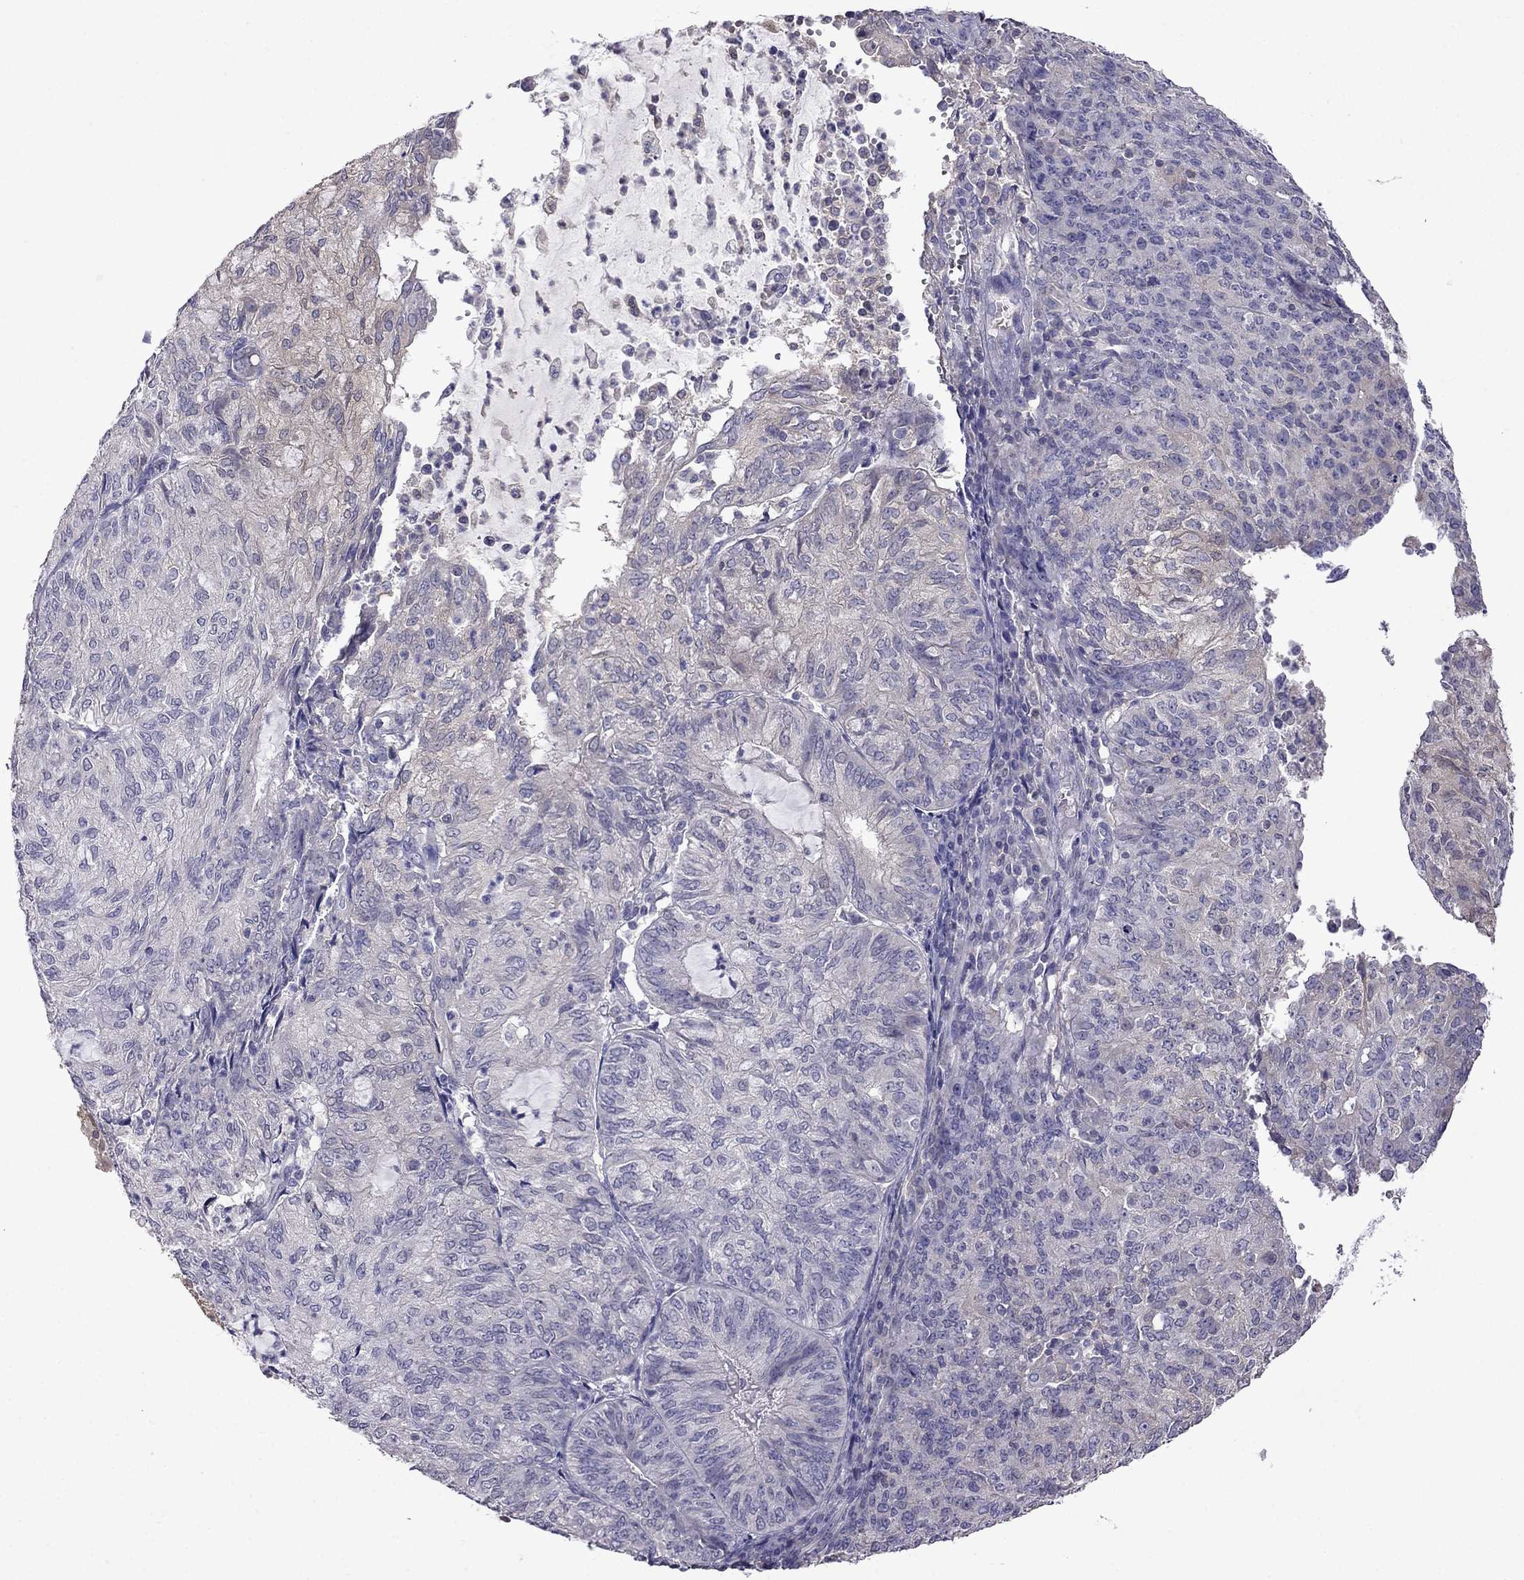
{"staining": {"intensity": "weak", "quantity": "<25%", "location": "cytoplasmic/membranous"}, "tissue": "endometrial cancer", "cell_type": "Tumor cells", "image_type": "cancer", "snomed": [{"axis": "morphology", "description": "Adenocarcinoma, NOS"}, {"axis": "topography", "description": "Endometrium"}], "caption": "The IHC photomicrograph has no significant positivity in tumor cells of endometrial cancer tissue.", "gene": "SCNN1D", "patient": {"sex": "female", "age": 82}}